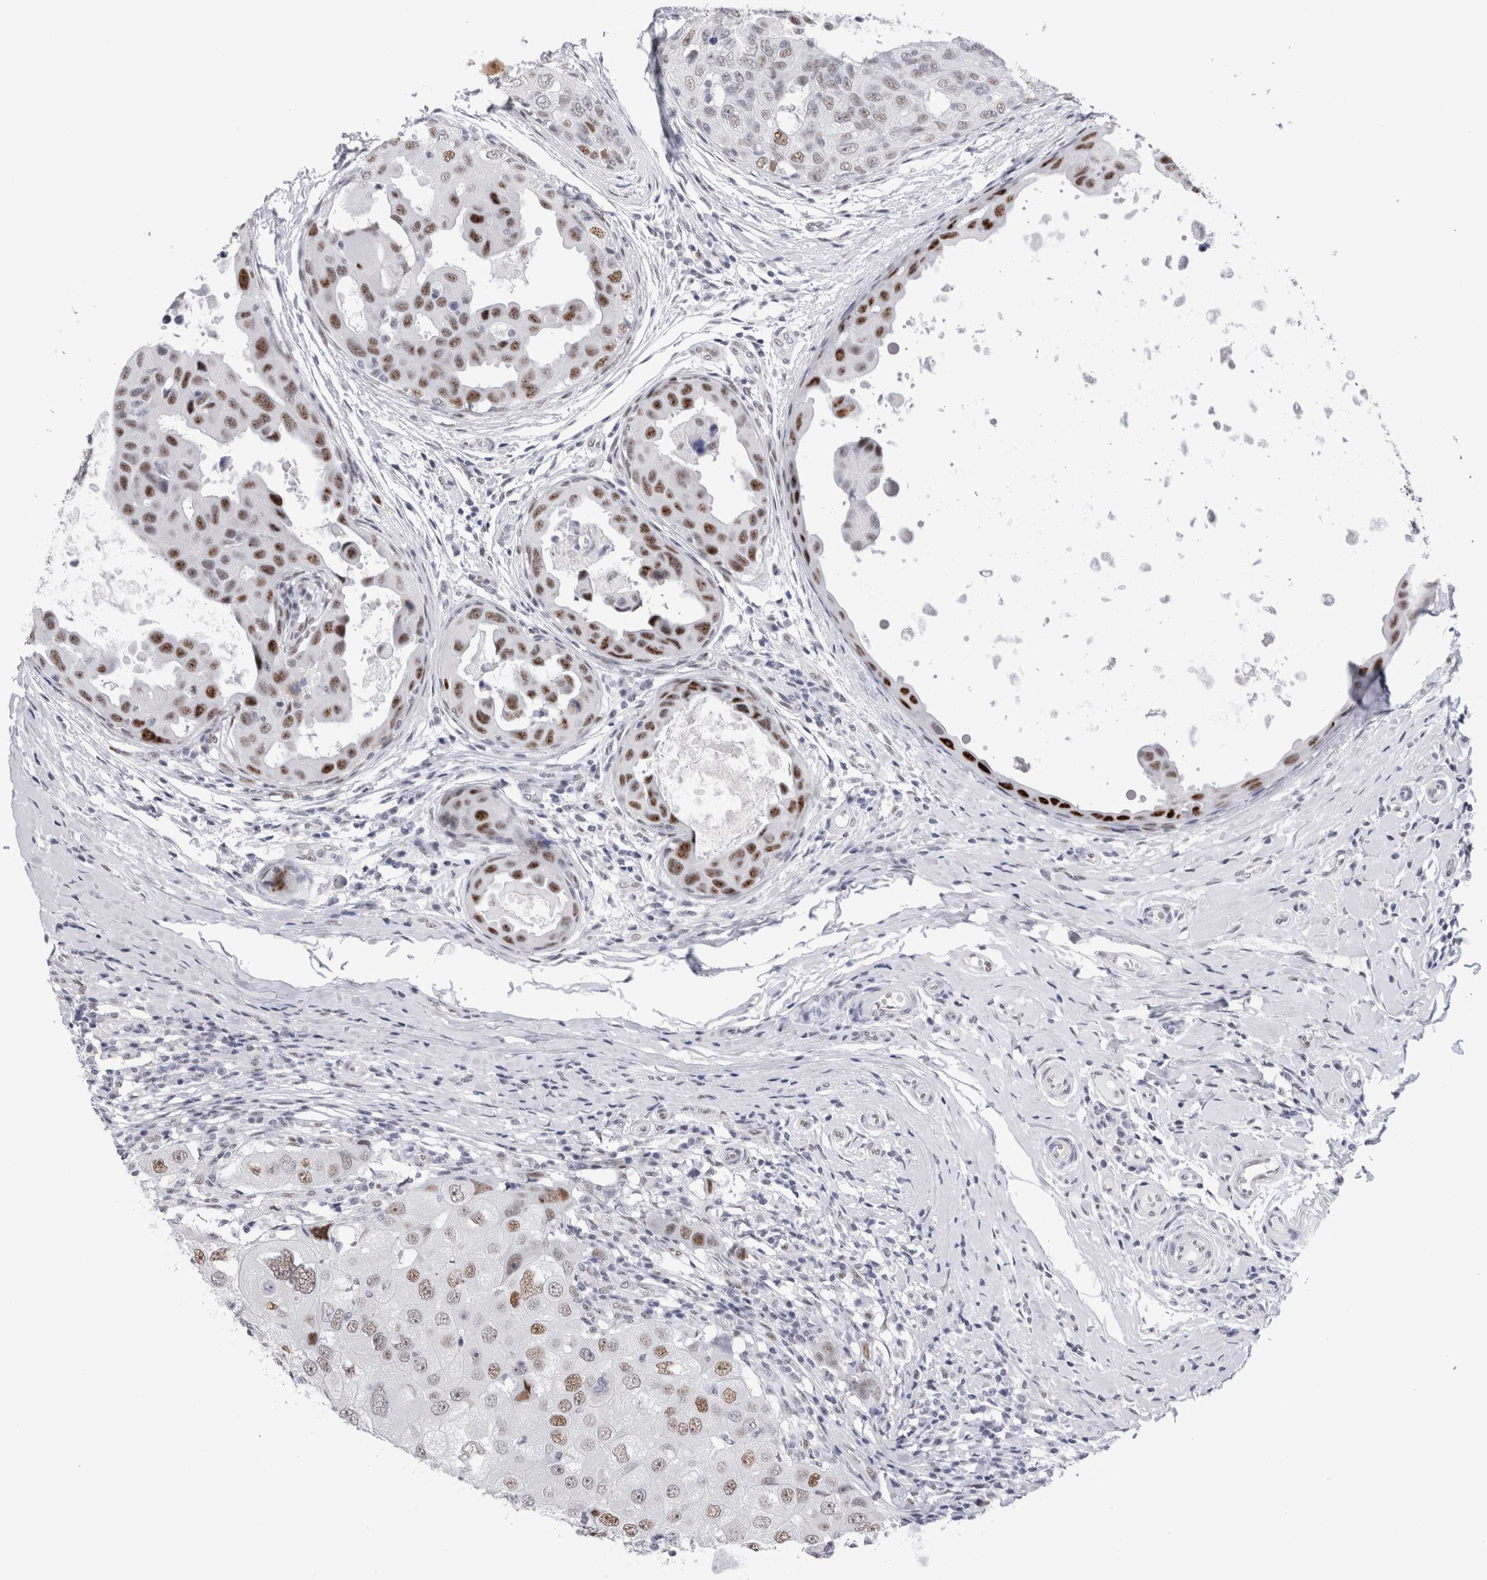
{"staining": {"intensity": "moderate", "quantity": ">75%", "location": "nuclear"}, "tissue": "breast cancer", "cell_type": "Tumor cells", "image_type": "cancer", "snomed": [{"axis": "morphology", "description": "Duct carcinoma"}, {"axis": "topography", "description": "Breast"}], "caption": "Invasive ductal carcinoma (breast) tissue exhibits moderate nuclear staining in approximately >75% of tumor cells, visualized by immunohistochemistry. The staining was performed using DAB (3,3'-diaminobenzidine) to visualize the protein expression in brown, while the nuclei were stained in blue with hematoxylin (Magnification: 20x).", "gene": "RBM6", "patient": {"sex": "female", "age": 27}}